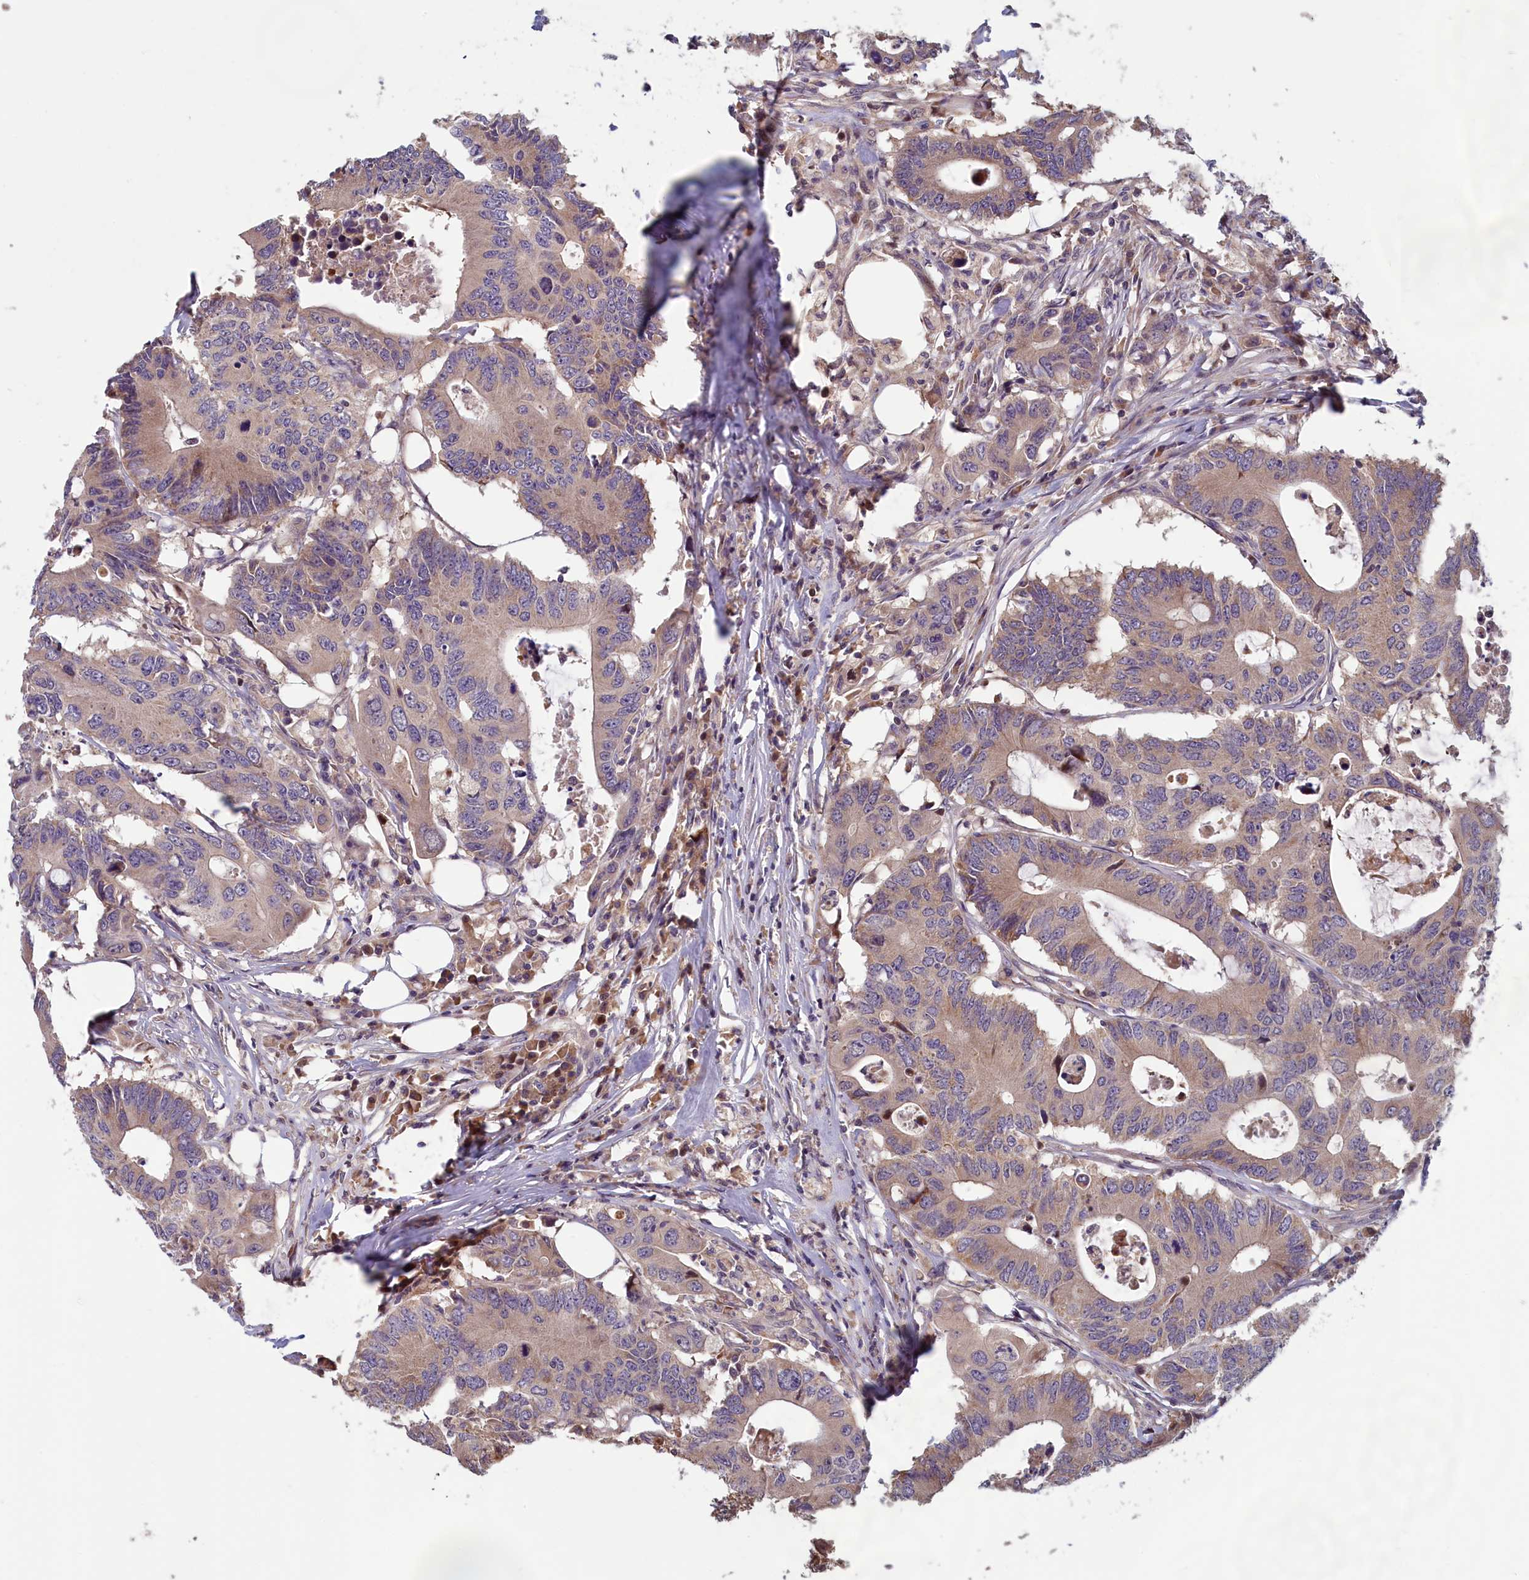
{"staining": {"intensity": "weak", "quantity": "<25%", "location": "cytoplasmic/membranous"}, "tissue": "colorectal cancer", "cell_type": "Tumor cells", "image_type": "cancer", "snomed": [{"axis": "morphology", "description": "Adenocarcinoma, NOS"}, {"axis": "topography", "description": "Colon"}], "caption": "IHC histopathology image of neoplastic tissue: human colorectal adenocarcinoma stained with DAB displays no significant protein expression in tumor cells.", "gene": "CCDC15", "patient": {"sex": "male", "age": 71}}